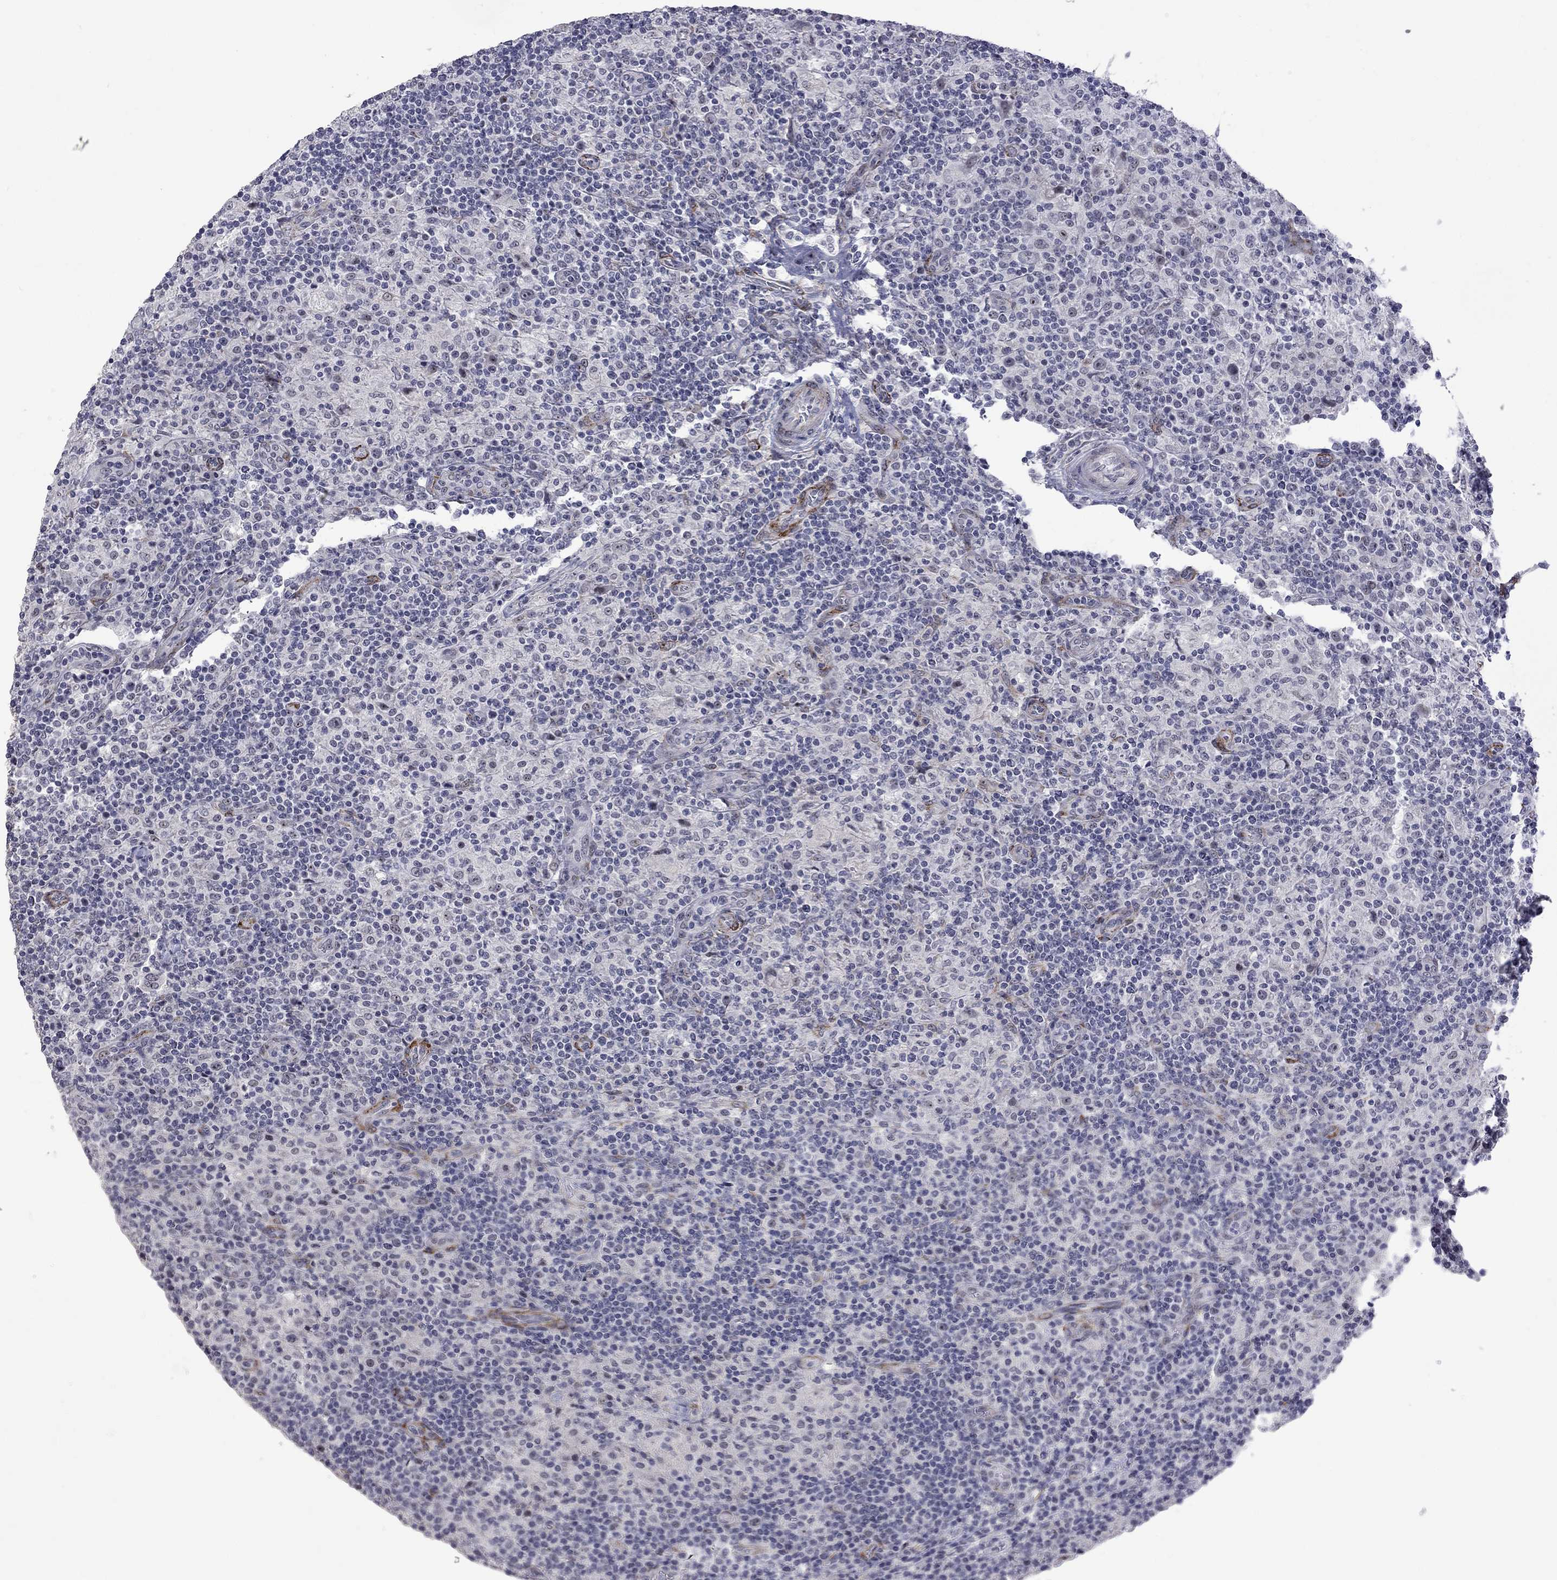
{"staining": {"intensity": "negative", "quantity": "none", "location": "none"}, "tissue": "lymphoma", "cell_type": "Tumor cells", "image_type": "cancer", "snomed": [{"axis": "morphology", "description": "Hodgkin's disease, NOS"}, {"axis": "topography", "description": "Lymph node"}], "caption": "Lymphoma was stained to show a protein in brown. There is no significant positivity in tumor cells.", "gene": "GSG1L", "patient": {"sex": "male", "age": 70}}